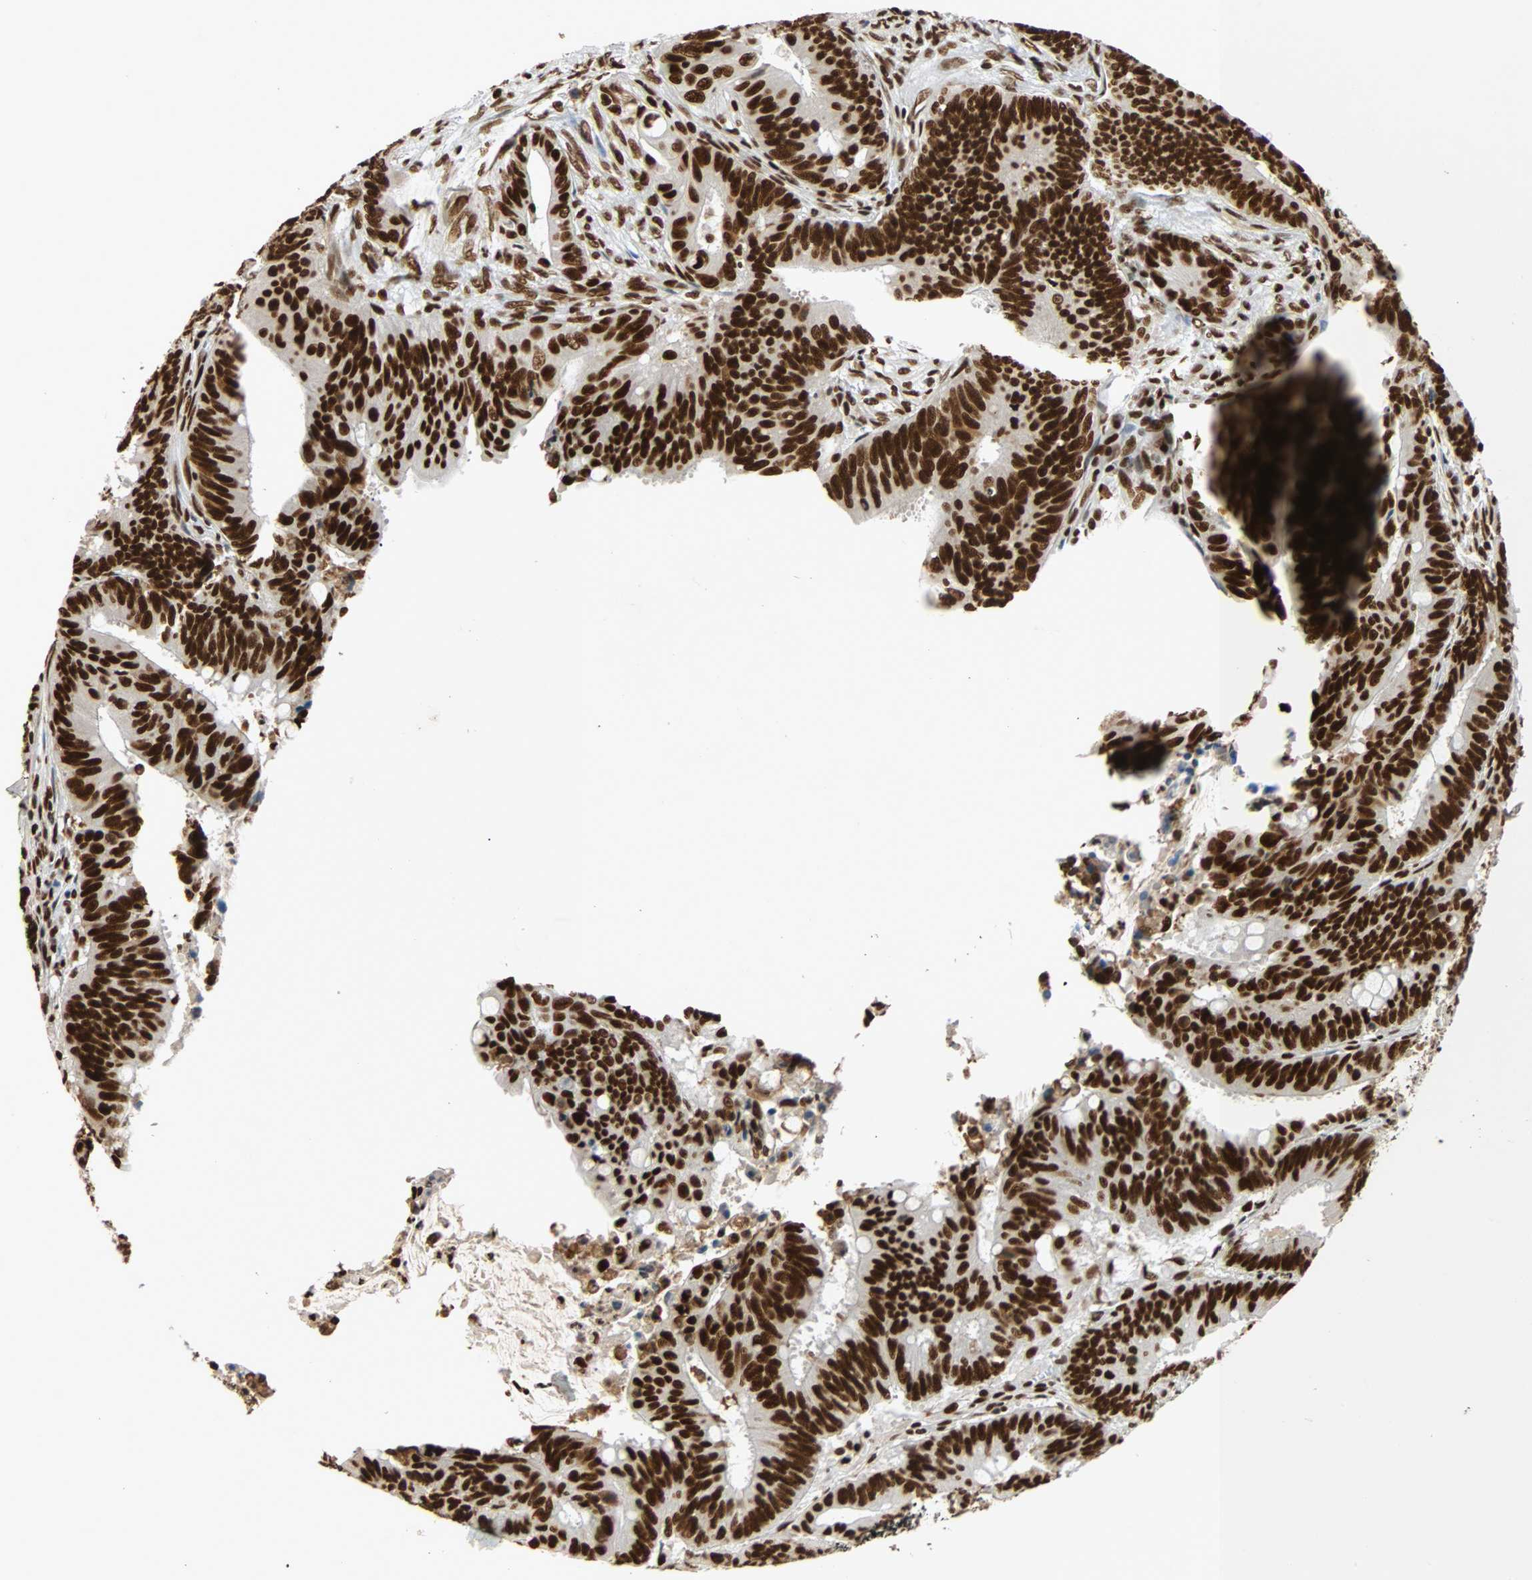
{"staining": {"intensity": "strong", "quantity": ">75%", "location": "cytoplasmic/membranous,nuclear"}, "tissue": "colorectal cancer", "cell_type": "Tumor cells", "image_type": "cancer", "snomed": [{"axis": "morphology", "description": "Adenocarcinoma, NOS"}, {"axis": "topography", "description": "Colon"}], "caption": "The immunohistochemical stain shows strong cytoplasmic/membranous and nuclear expression in tumor cells of colorectal cancer (adenocarcinoma) tissue.", "gene": "CDK12", "patient": {"sex": "male", "age": 45}}